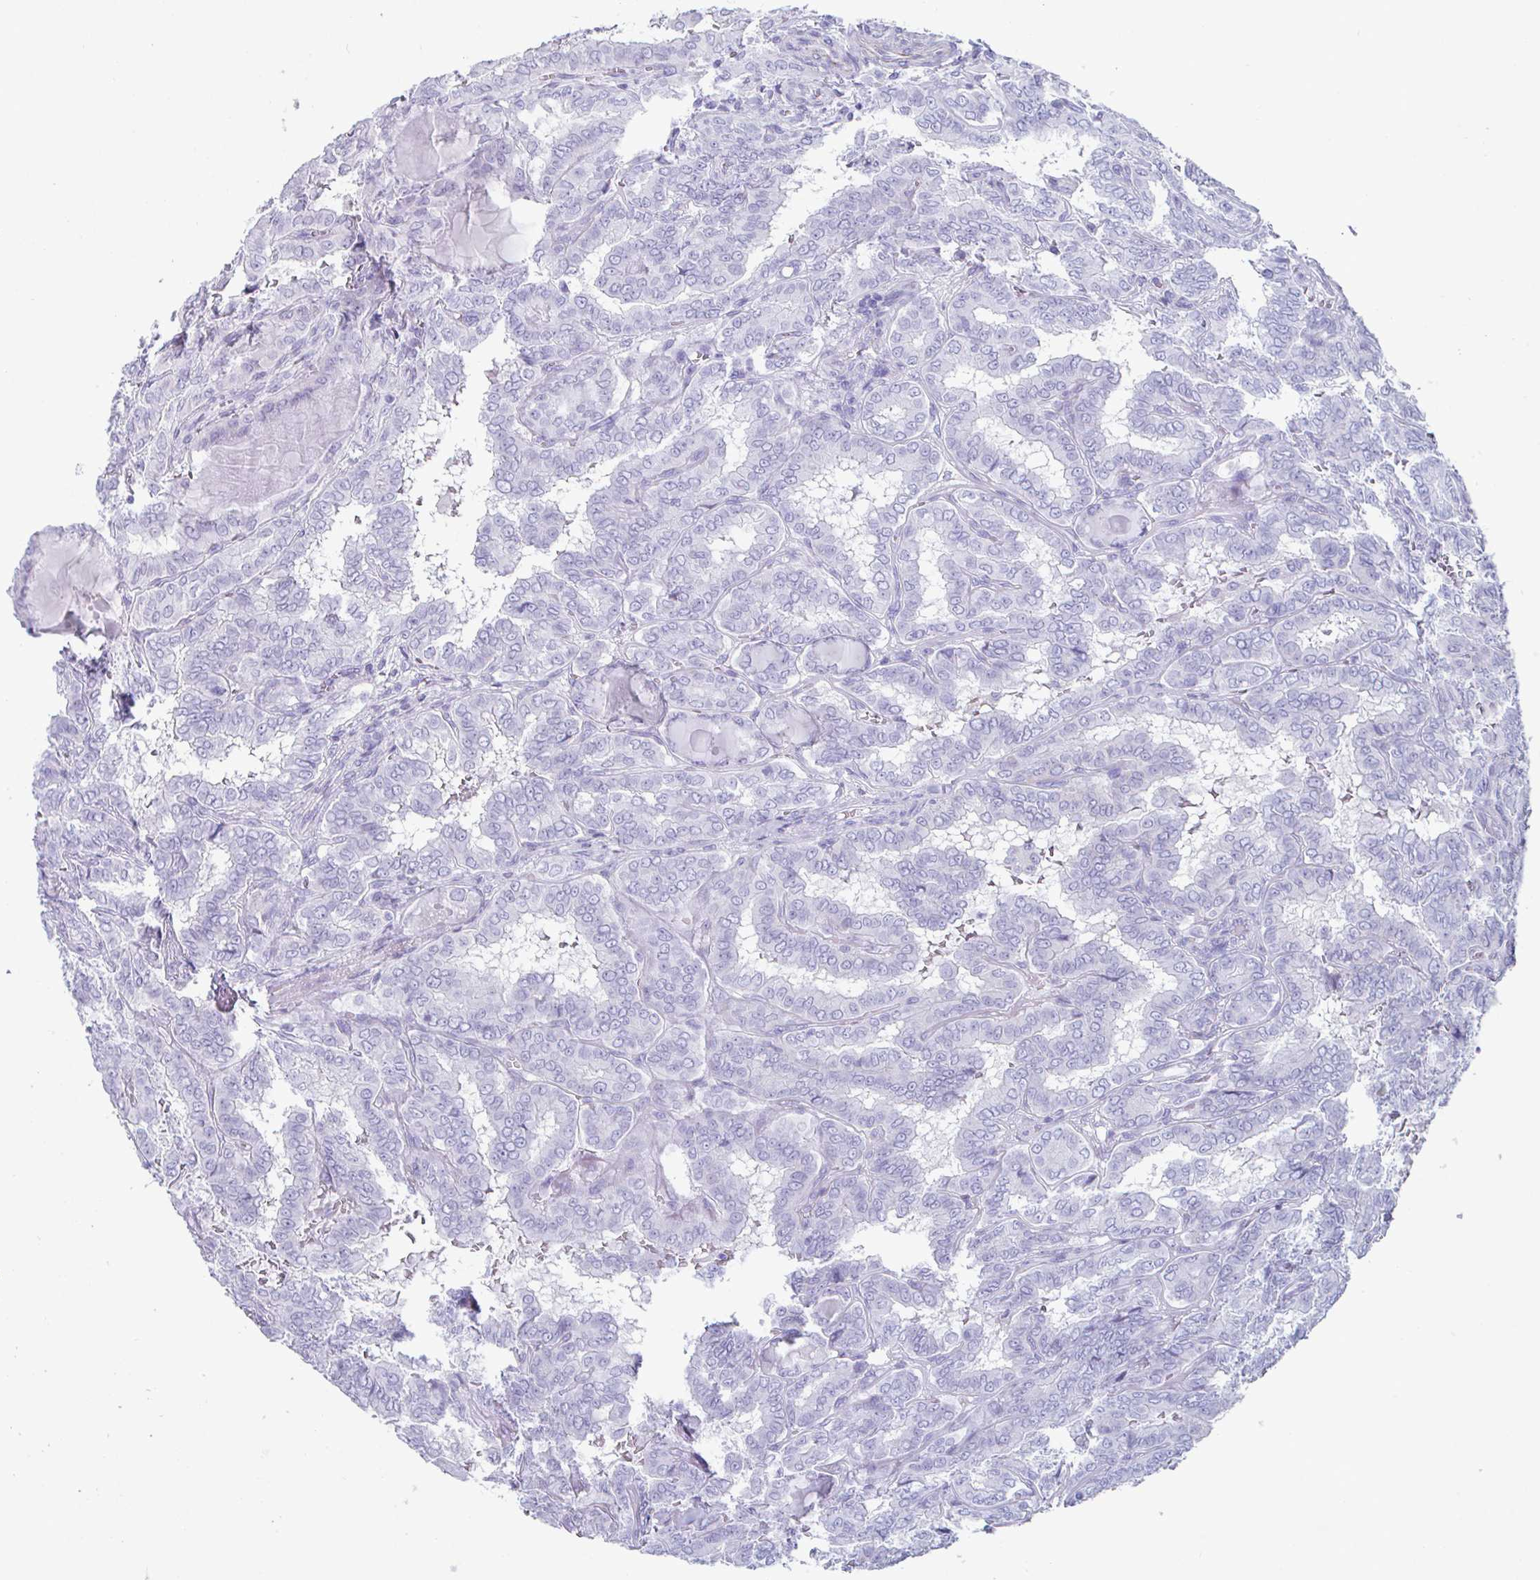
{"staining": {"intensity": "negative", "quantity": "none", "location": "none"}, "tissue": "thyroid cancer", "cell_type": "Tumor cells", "image_type": "cancer", "snomed": [{"axis": "morphology", "description": "Papillary adenocarcinoma, NOS"}, {"axis": "topography", "description": "Thyroid gland"}], "caption": "This is a image of immunohistochemistry staining of thyroid papillary adenocarcinoma, which shows no staining in tumor cells. Brightfield microscopy of immunohistochemistry (IHC) stained with DAB (brown) and hematoxylin (blue), captured at high magnification.", "gene": "CREG2", "patient": {"sex": "female", "age": 46}}